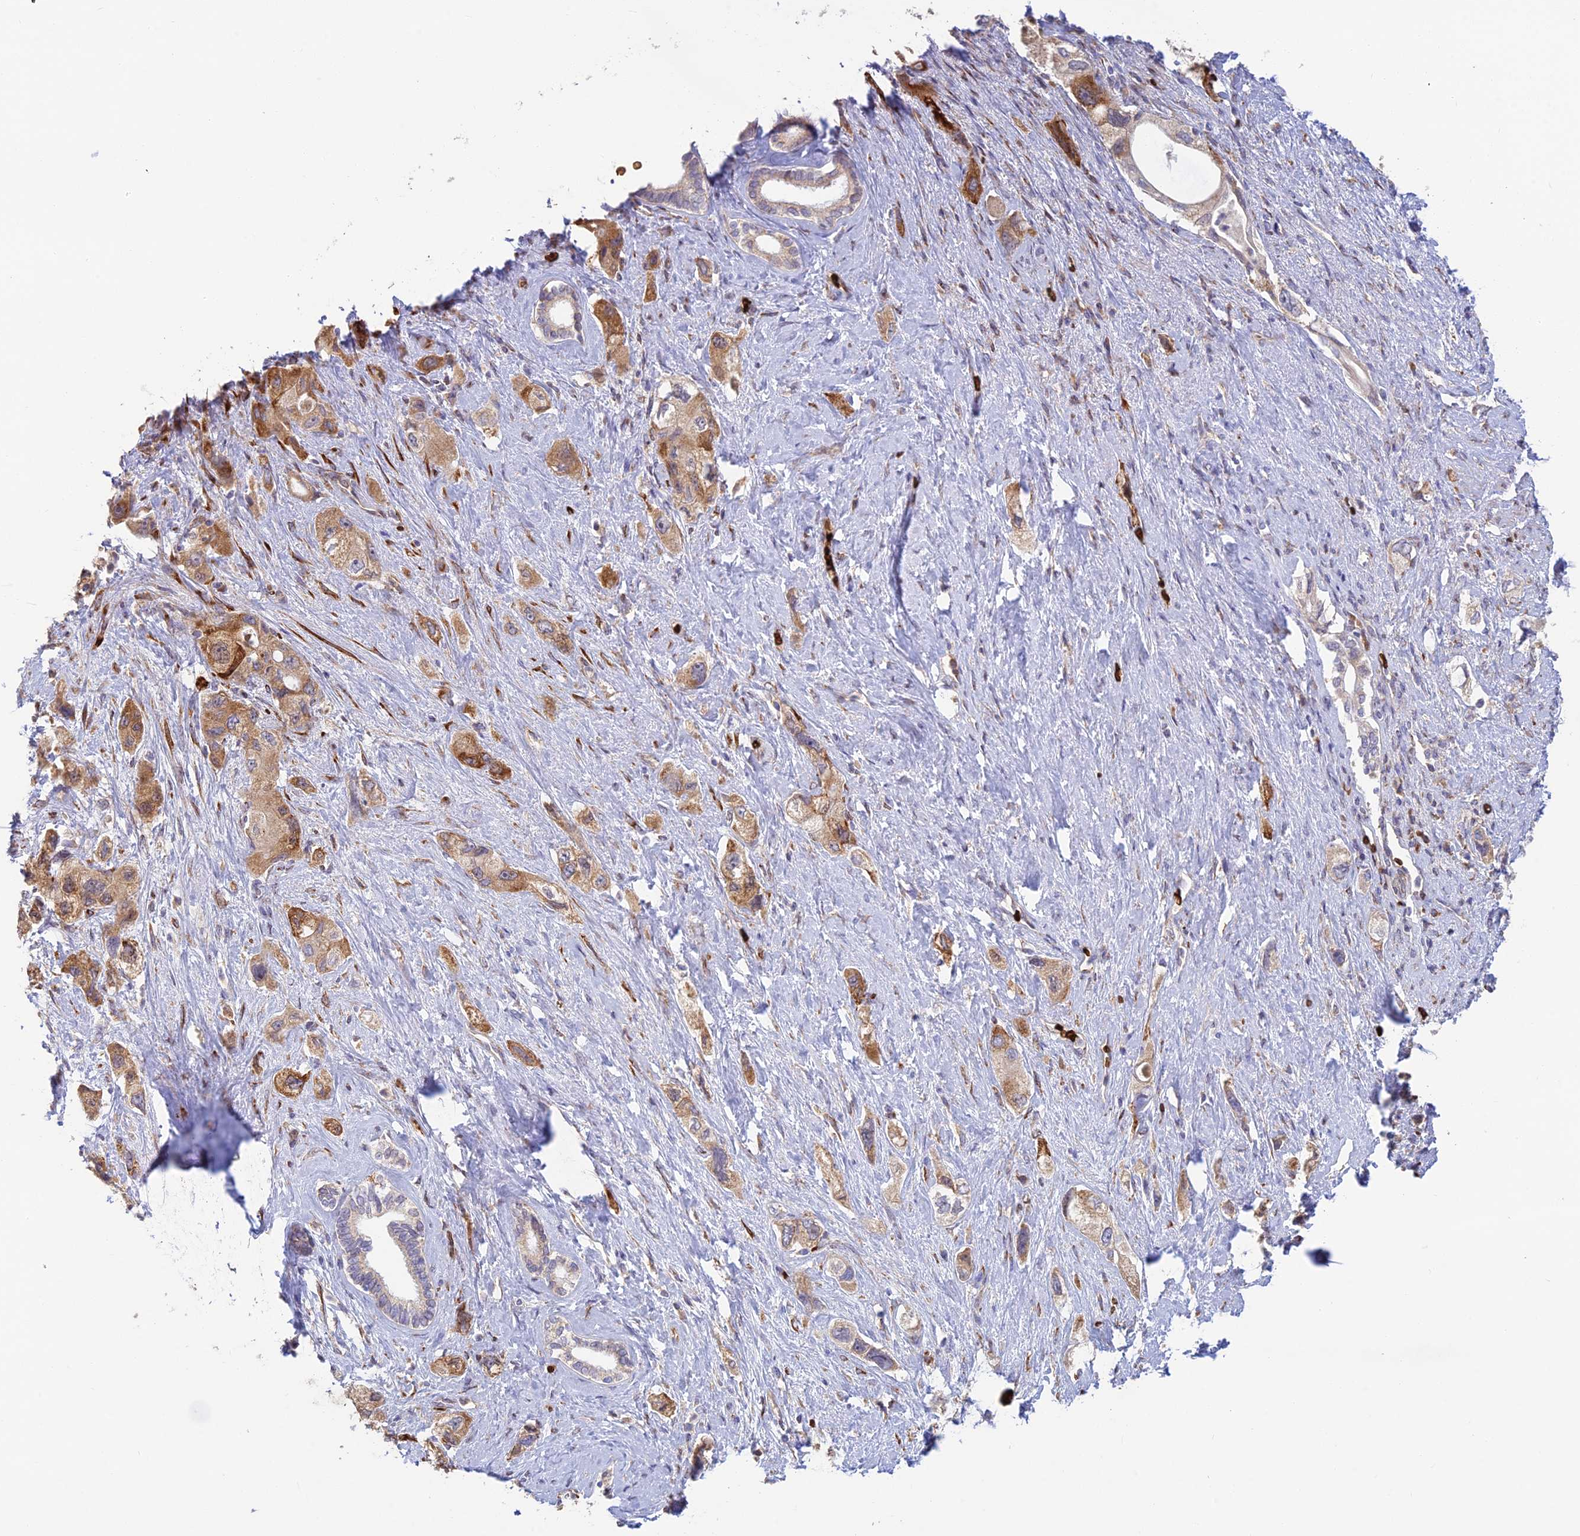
{"staining": {"intensity": "moderate", "quantity": "25%-75%", "location": "cytoplasmic/membranous"}, "tissue": "pancreatic cancer", "cell_type": "Tumor cells", "image_type": "cancer", "snomed": [{"axis": "morphology", "description": "Adenocarcinoma, NOS"}, {"axis": "topography", "description": "Pancreas"}], "caption": "Human pancreatic cancer (adenocarcinoma) stained for a protein (brown) displays moderate cytoplasmic/membranous positive positivity in about 25%-75% of tumor cells.", "gene": "UFSP2", "patient": {"sex": "female", "age": 73}}